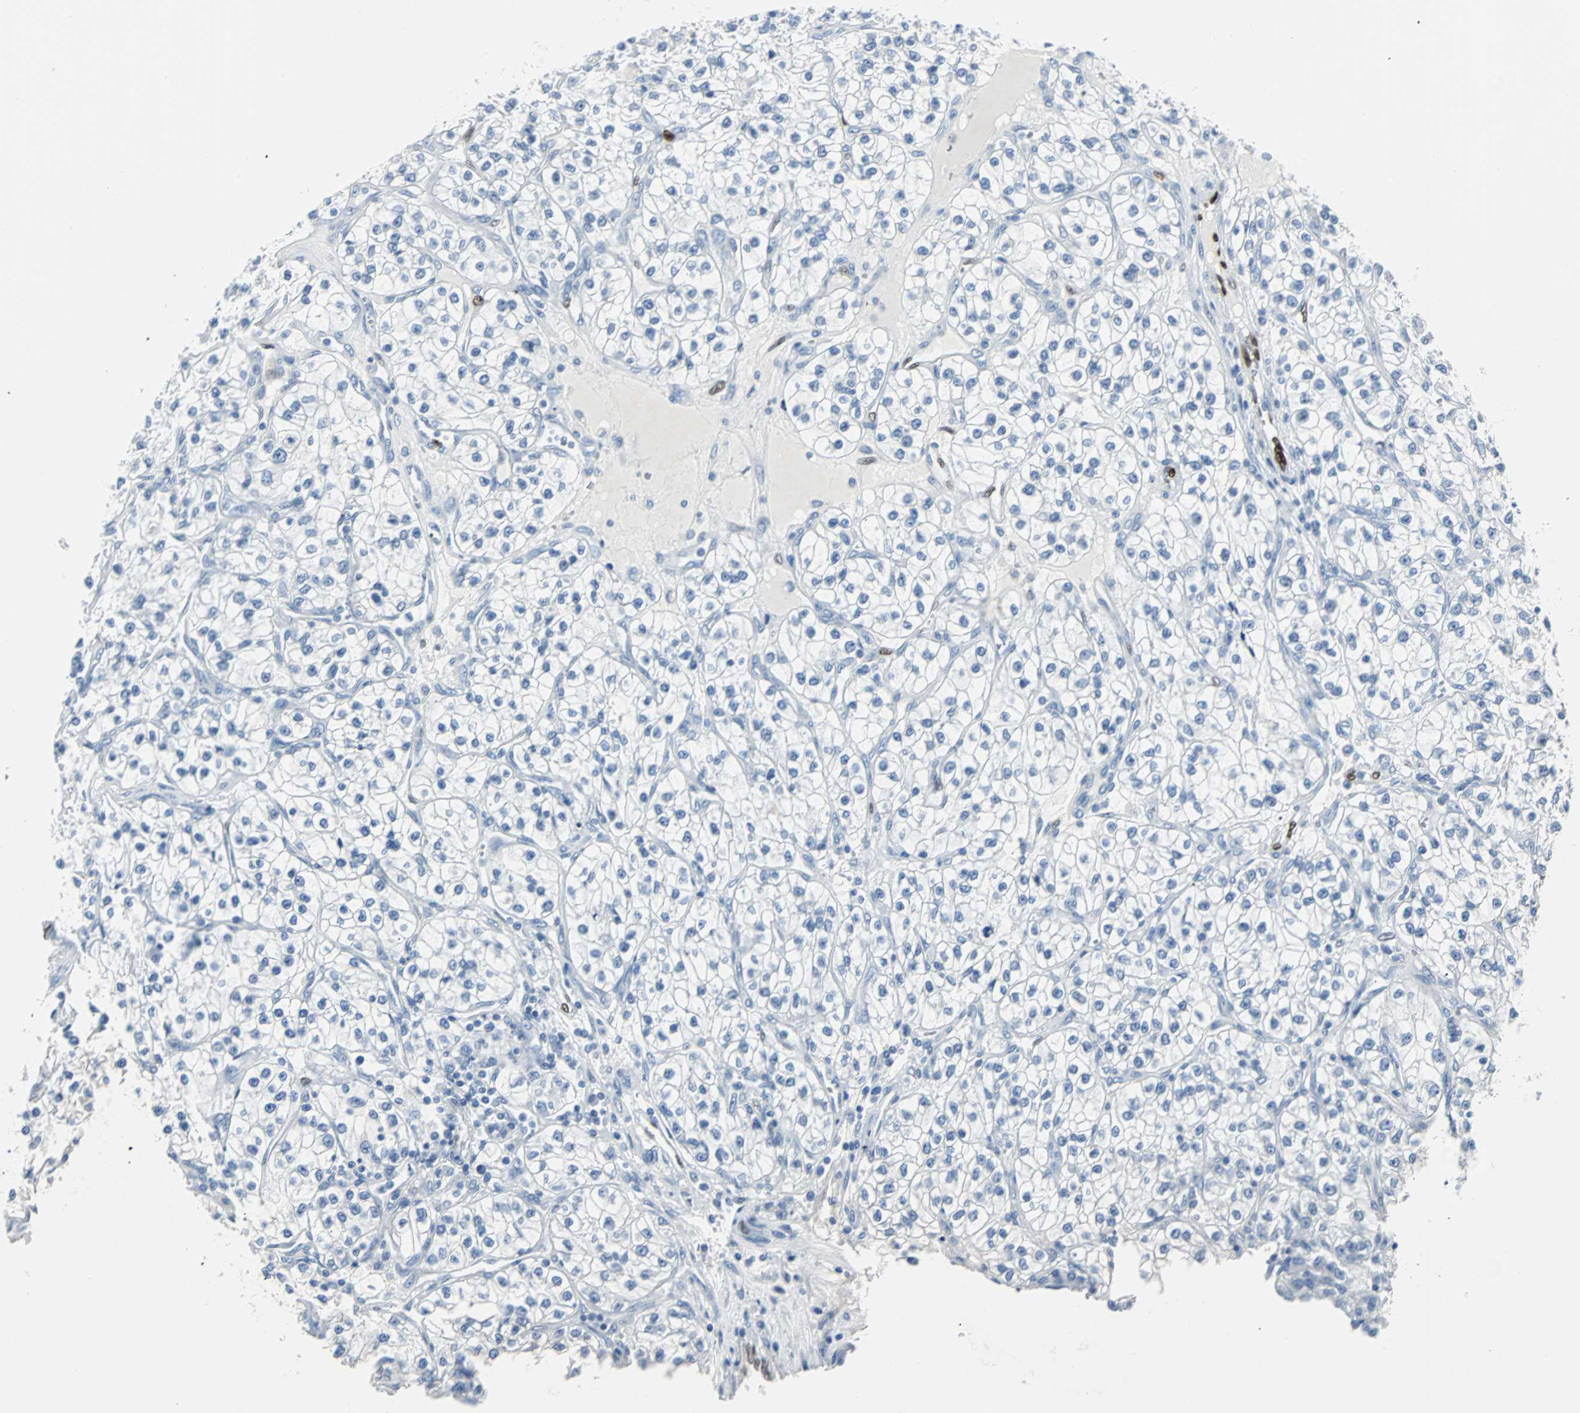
{"staining": {"intensity": "negative", "quantity": "none", "location": "none"}, "tissue": "renal cancer", "cell_type": "Tumor cells", "image_type": "cancer", "snomed": [{"axis": "morphology", "description": "Adenocarcinoma, NOS"}, {"axis": "topography", "description": "Kidney"}], "caption": "There is no significant positivity in tumor cells of renal cancer (adenocarcinoma).", "gene": "IL33", "patient": {"sex": "female", "age": 57}}